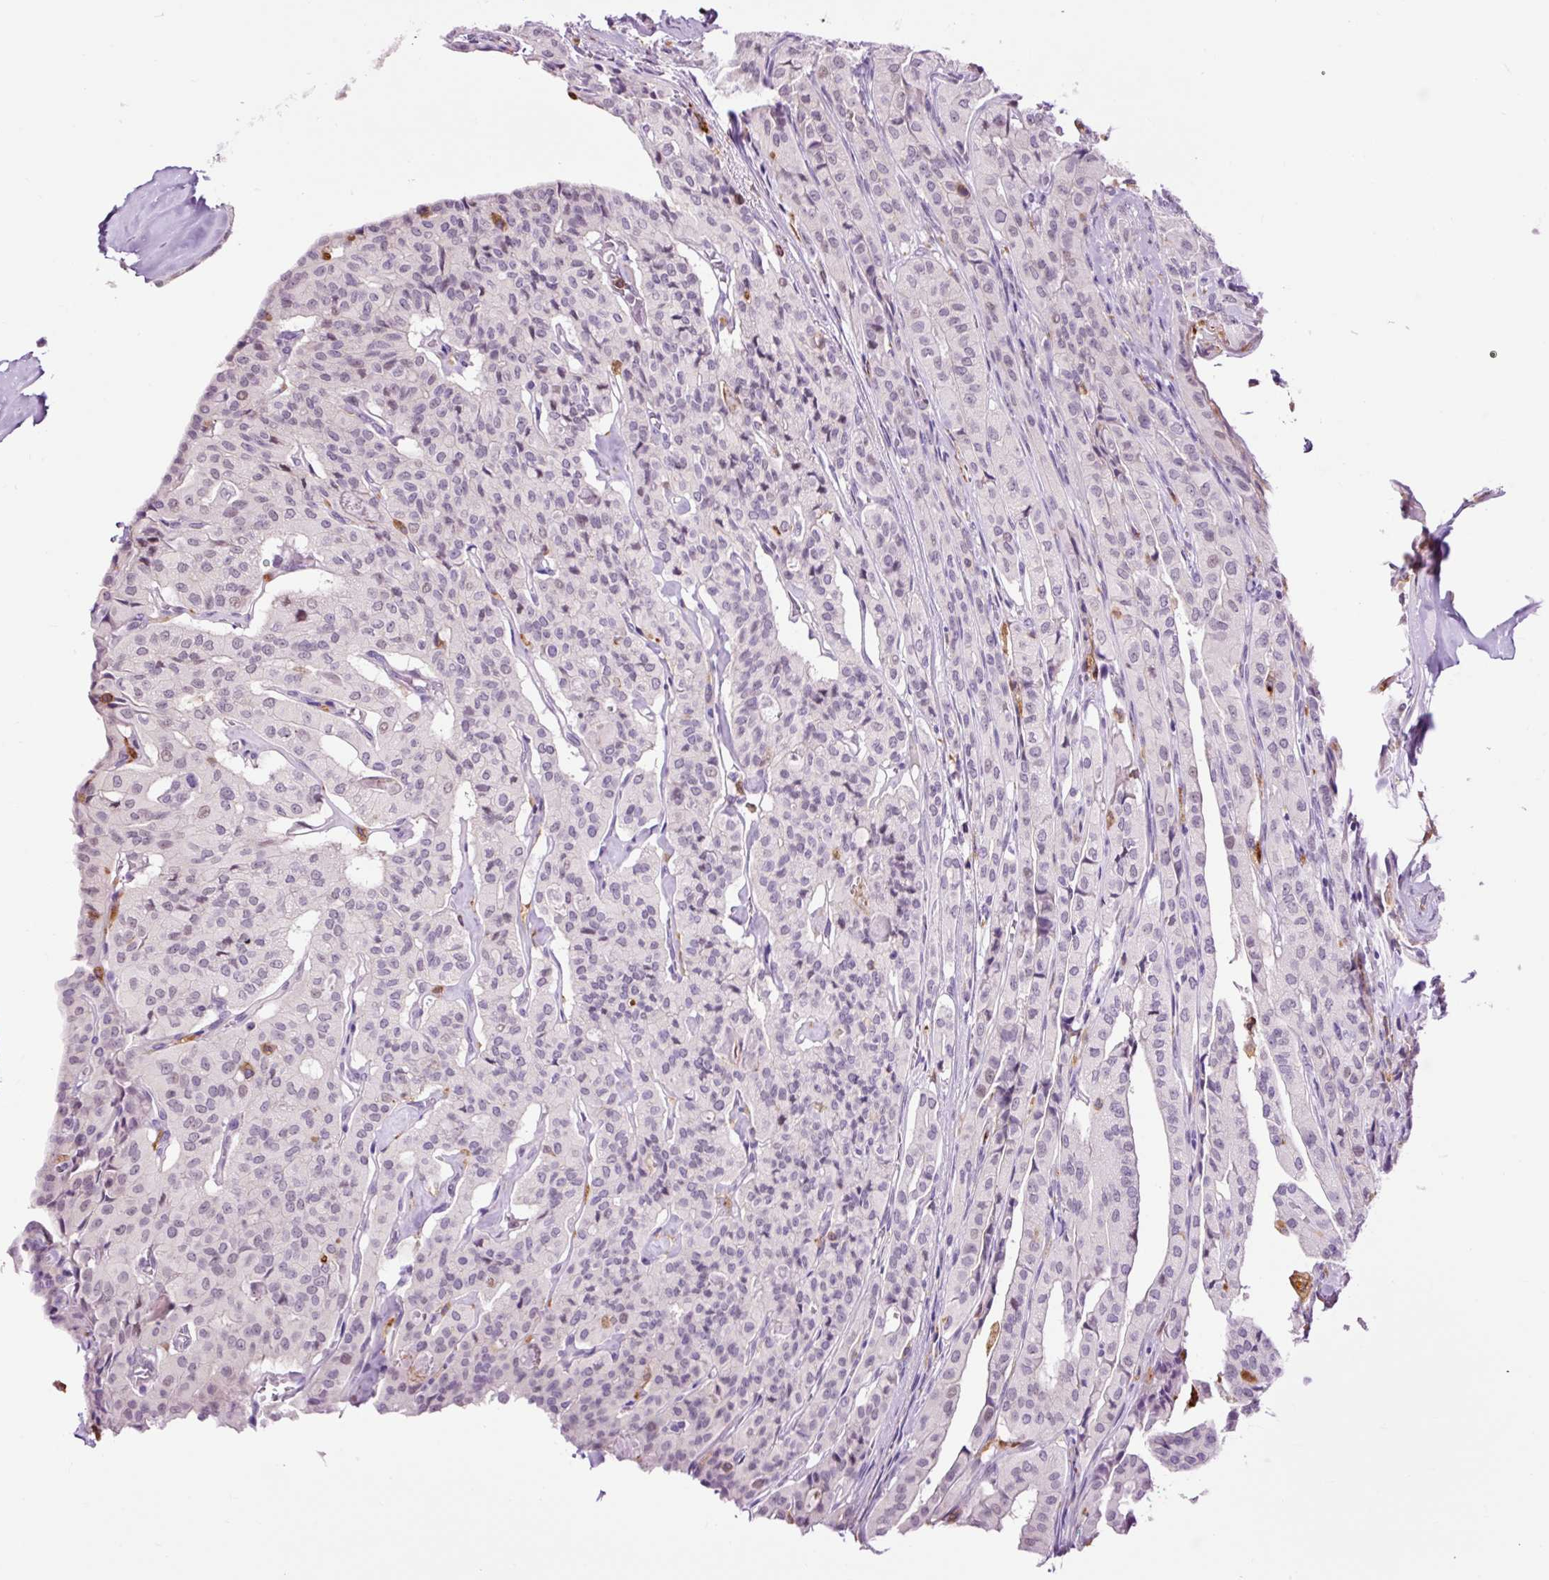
{"staining": {"intensity": "weak", "quantity": "<25%", "location": "nuclear"}, "tissue": "thyroid cancer", "cell_type": "Tumor cells", "image_type": "cancer", "snomed": [{"axis": "morphology", "description": "Papillary adenocarcinoma, NOS"}, {"axis": "topography", "description": "Thyroid gland"}], "caption": "Photomicrograph shows no significant protein expression in tumor cells of thyroid papillary adenocarcinoma. (DAB (3,3'-diaminobenzidine) IHC visualized using brightfield microscopy, high magnification).", "gene": "LY86", "patient": {"sex": "female", "age": 59}}